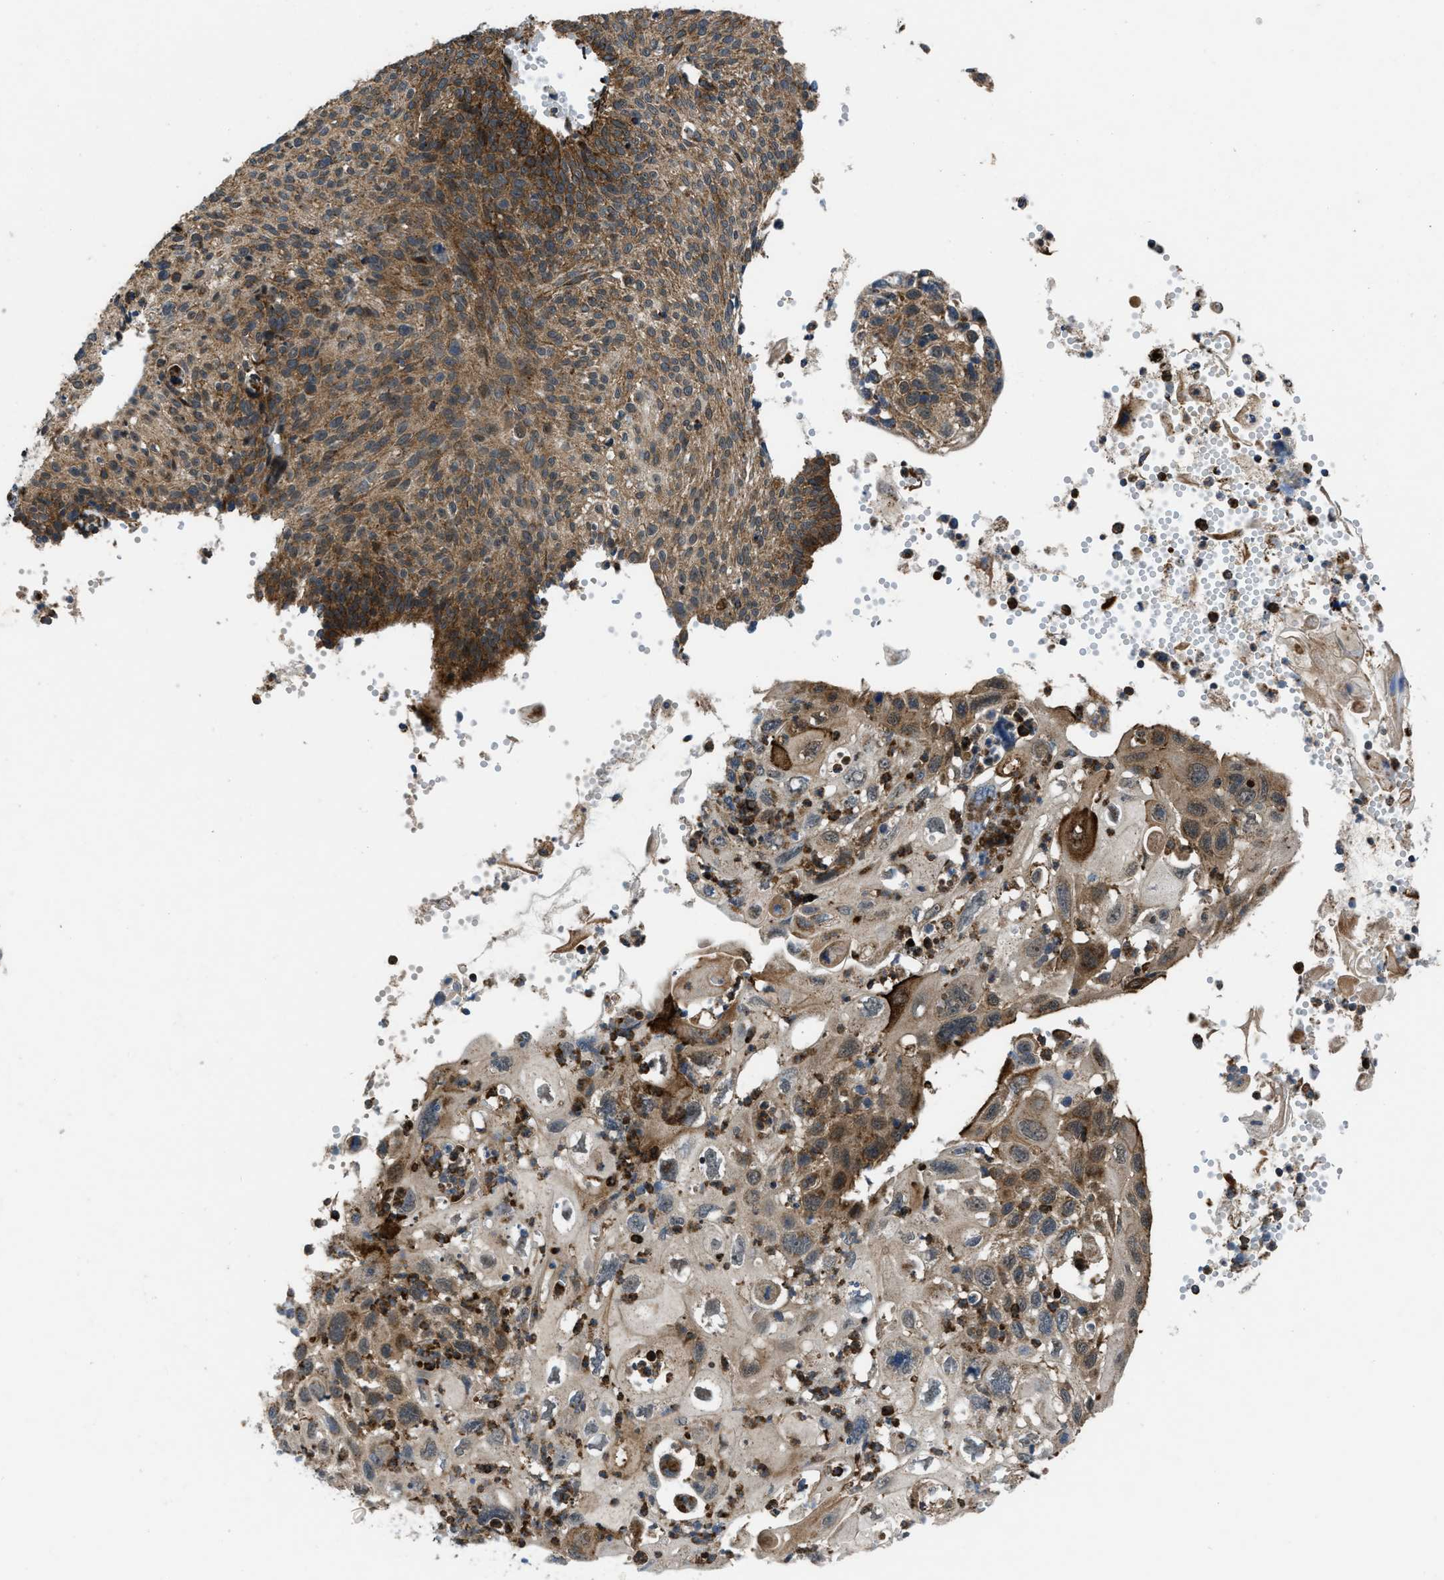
{"staining": {"intensity": "moderate", "quantity": ">75%", "location": "cytoplasmic/membranous"}, "tissue": "cervical cancer", "cell_type": "Tumor cells", "image_type": "cancer", "snomed": [{"axis": "morphology", "description": "Squamous cell carcinoma, NOS"}, {"axis": "topography", "description": "Cervix"}], "caption": "Squamous cell carcinoma (cervical) stained with a brown dye shows moderate cytoplasmic/membranous positive staining in approximately >75% of tumor cells.", "gene": "GSDME", "patient": {"sex": "female", "age": 70}}